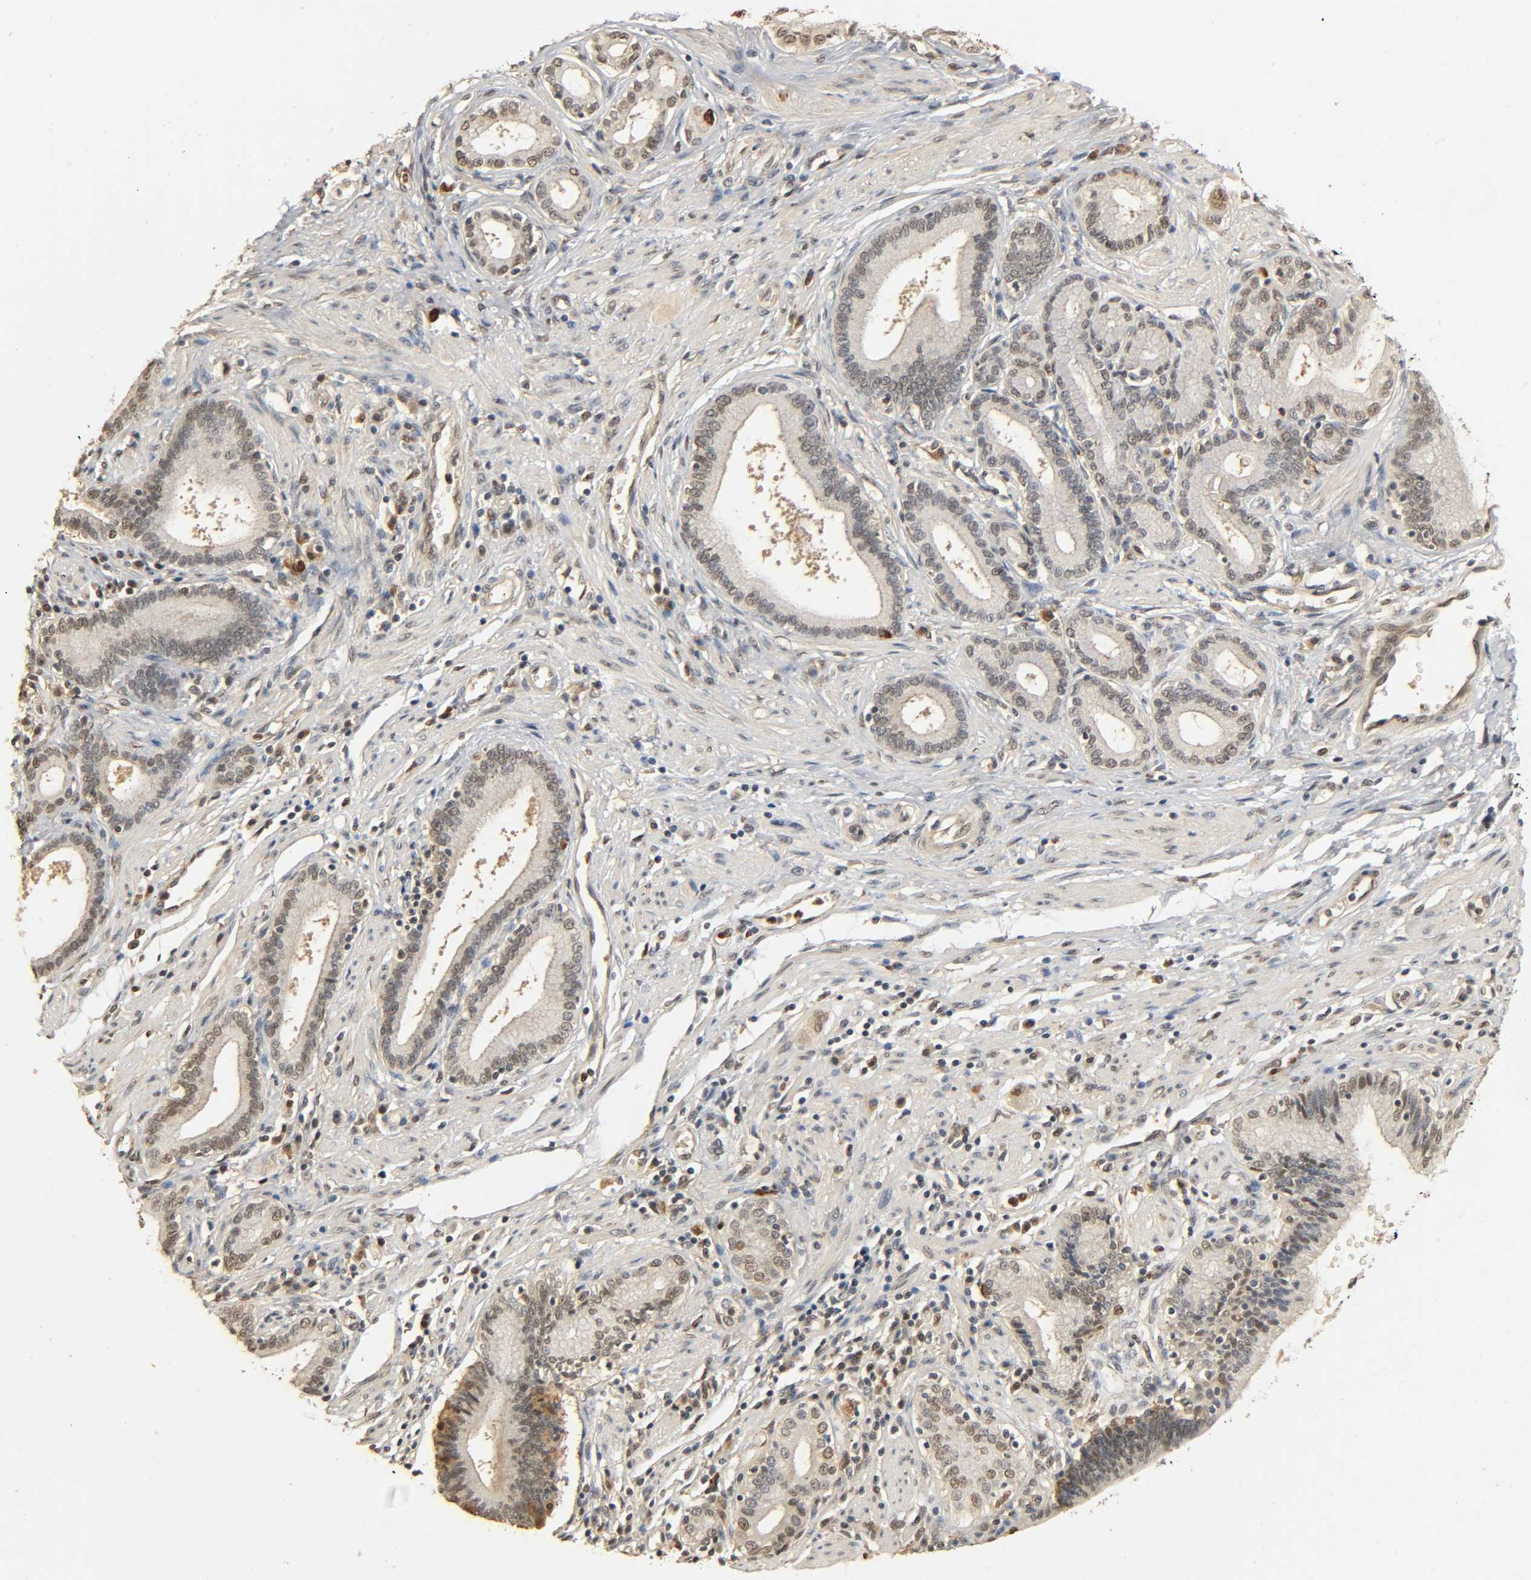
{"staining": {"intensity": "weak", "quantity": "<25%", "location": "nuclear"}, "tissue": "pancreatic cancer", "cell_type": "Tumor cells", "image_type": "cancer", "snomed": [{"axis": "morphology", "description": "Adenocarcinoma, NOS"}, {"axis": "topography", "description": "Pancreas"}], "caption": "There is no significant expression in tumor cells of adenocarcinoma (pancreatic). (Immunohistochemistry, brightfield microscopy, high magnification).", "gene": "ZFPM2", "patient": {"sex": "female", "age": 48}}